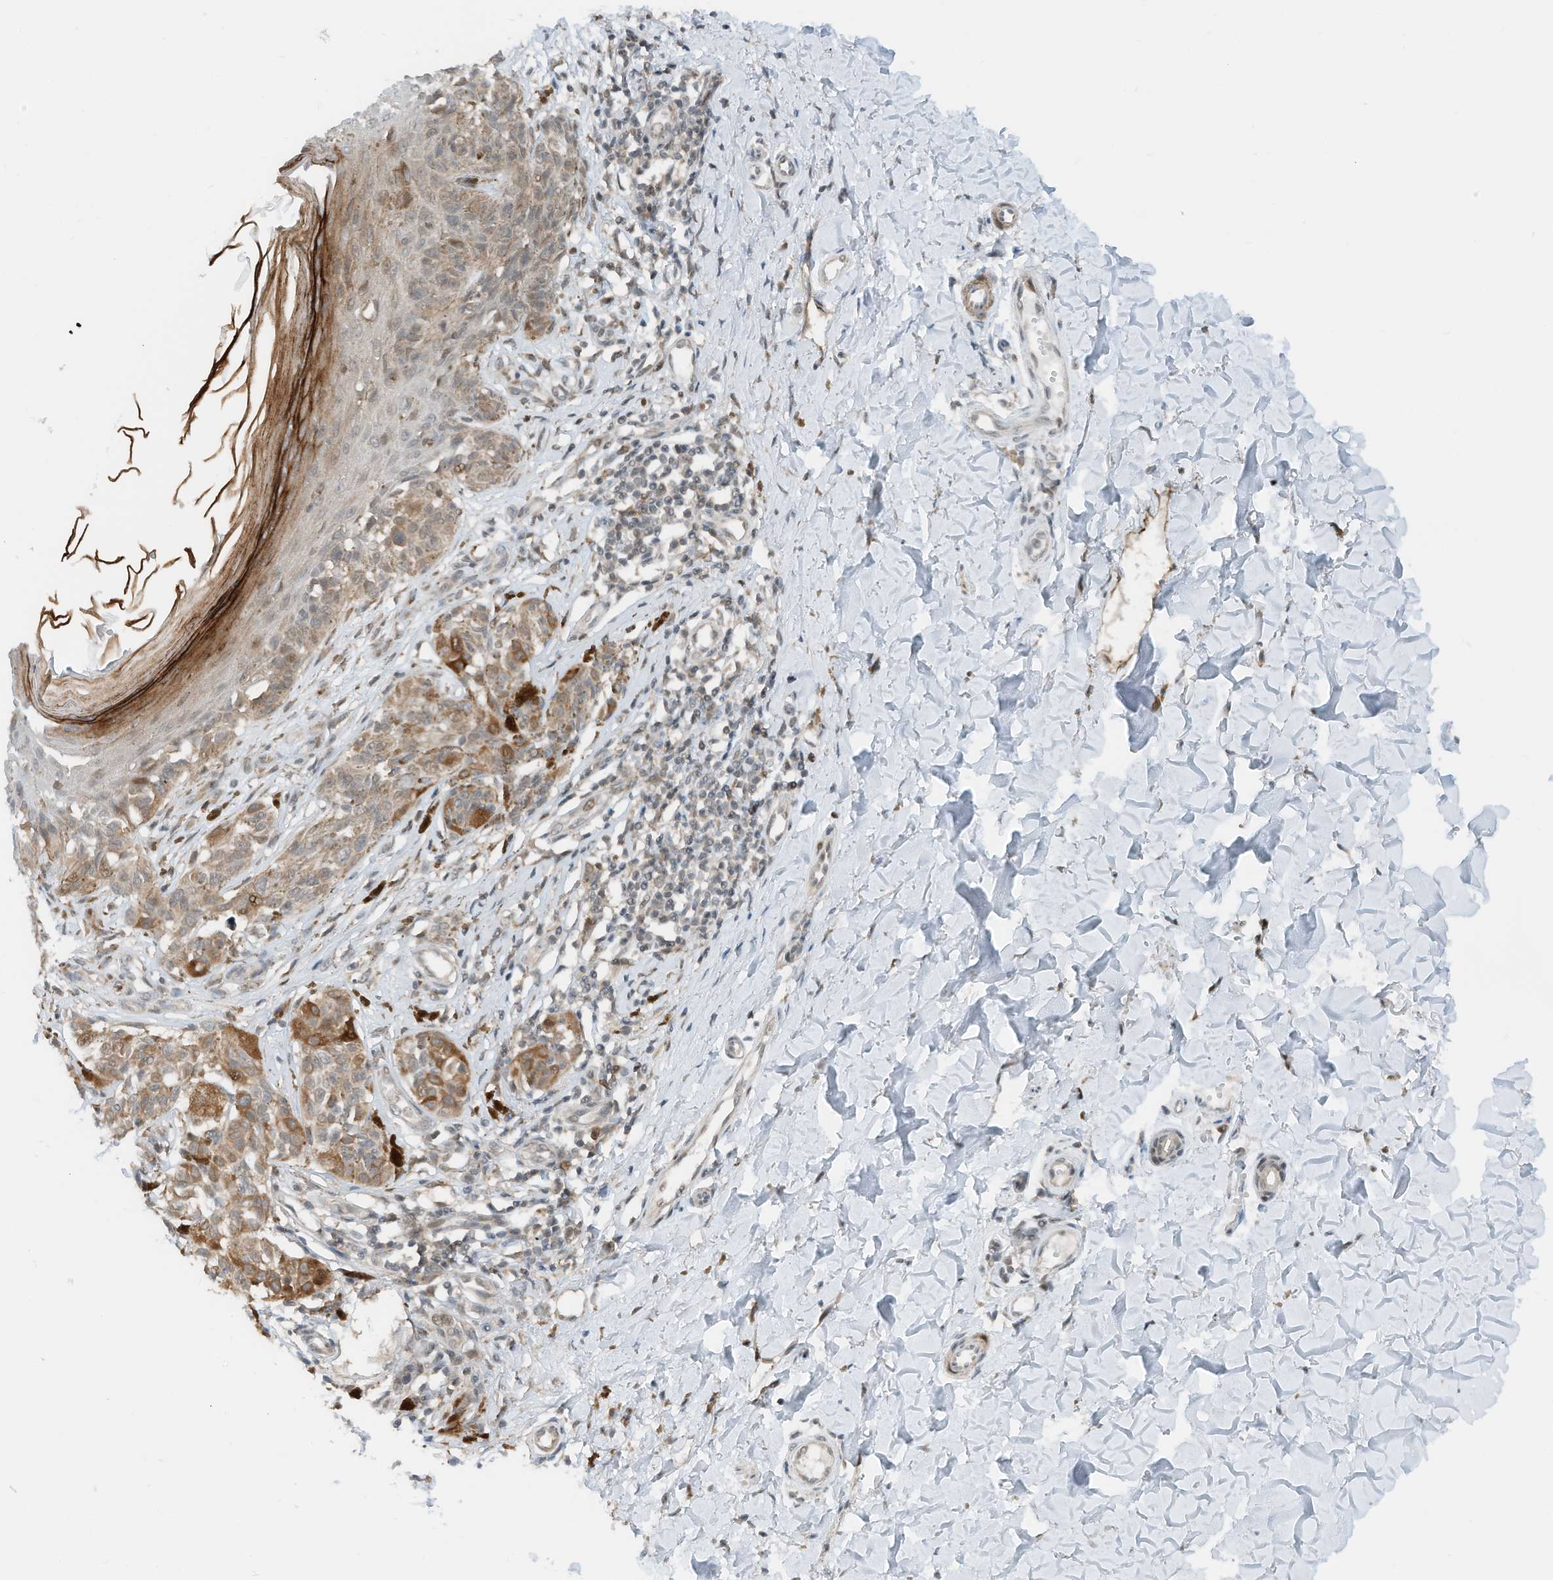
{"staining": {"intensity": "moderate", "quantity": ">75%", "location": "cytoplasmic/membranous"}, "tissue": "melanoma", "cell_type": "Tumor cells", "image_type": "cancer", "snomed": [{"axis": "morphology", "description": "Malignant melanoma, NOS"}, {"axis": "topography", "description": "Skin"}], "caption": "Immunohistochemical staining of human malignant melanoma displays medium levels of moderate cytoplasmic/membranous positivity in about >75% of tumor cells.", "gene": "RMND1", "patient": {"sex": "male", "age": 53}}